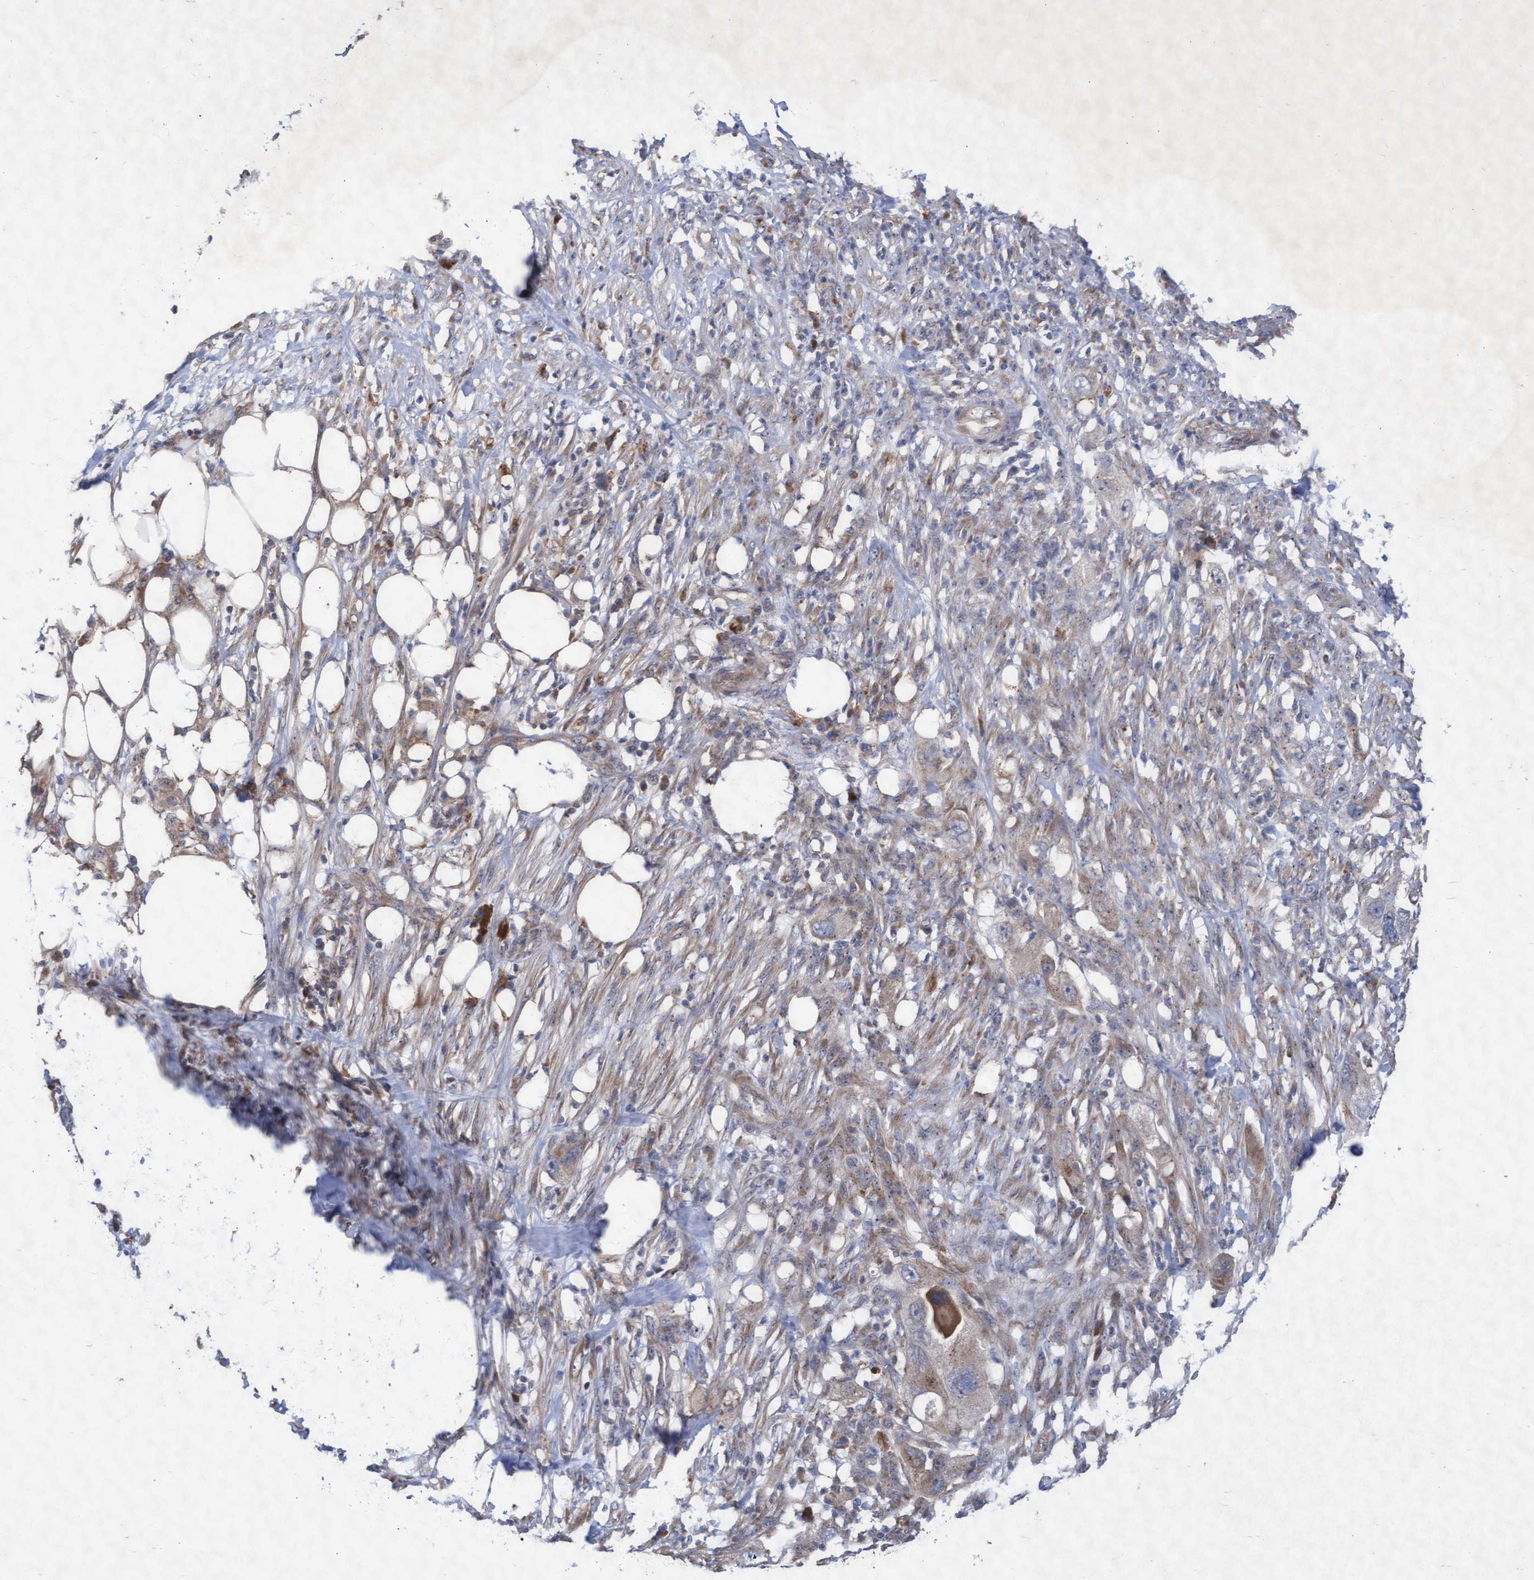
{"staining": {"intensity": "weak", "quantity": "25%-75%", "location": "cytoplasmic/membranous"}, "tissue": "pancreatic cancer", "cell_type": "Tumor cells", "image_type": "cancer", "snomed": [{"axis": "morphology", "description": "Adenocarcinoma, NOS"}, {"axis": "topography", "description": "Pancreas"}], "caption": "Brown immunohistochemical staining in pancreatic cancer (adenocarcinoma) shows weak cytoplasmic/membranous expression in about 25%-75% of tumor cells. The protein is shown in brown color, while the nuclei are stained blue.", "gene": "ABCF2", "patient": {"sex": "female", "age": 78}}